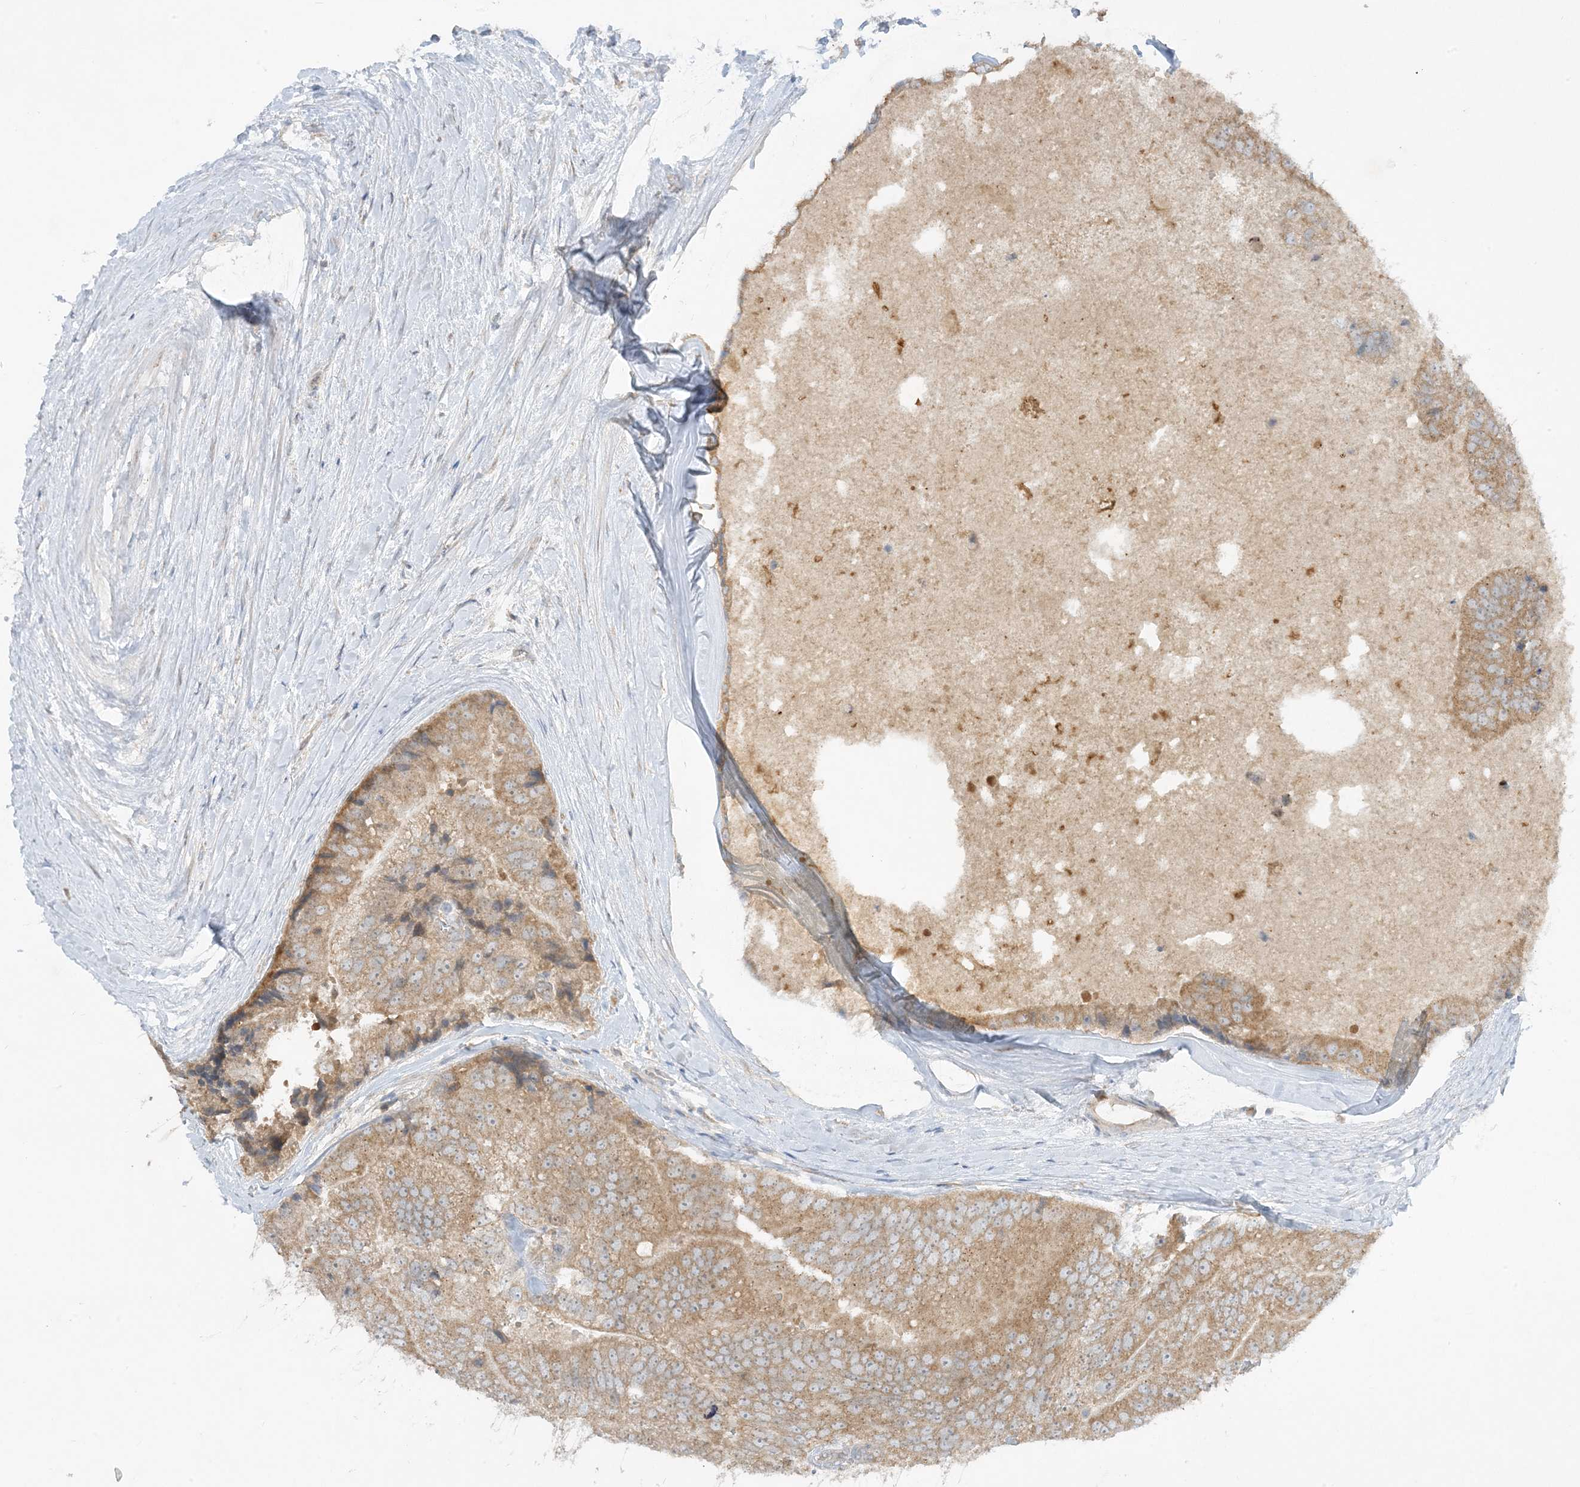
{"staining": {"intensity": "moderate", "quantity": ">75%", "location": "cytoplasmic/membranous"}, "tissue": "prostate cancer", "cell_type": "Tumor cells", "image_type": "cancer", "snomed": [{"axis": "morphology", "description": "Adenocarcinoma, High grade"}, {"axis": "topography", "description": "Prostate"}], "caption": "Brown immunohistochemical staining in human prostate cancer shows moderate cytoplasmic/membranous expression in approximately >75% of tumor cells.", "gene": "RPP40", "patient": {"sex": "male", "age": 70}}